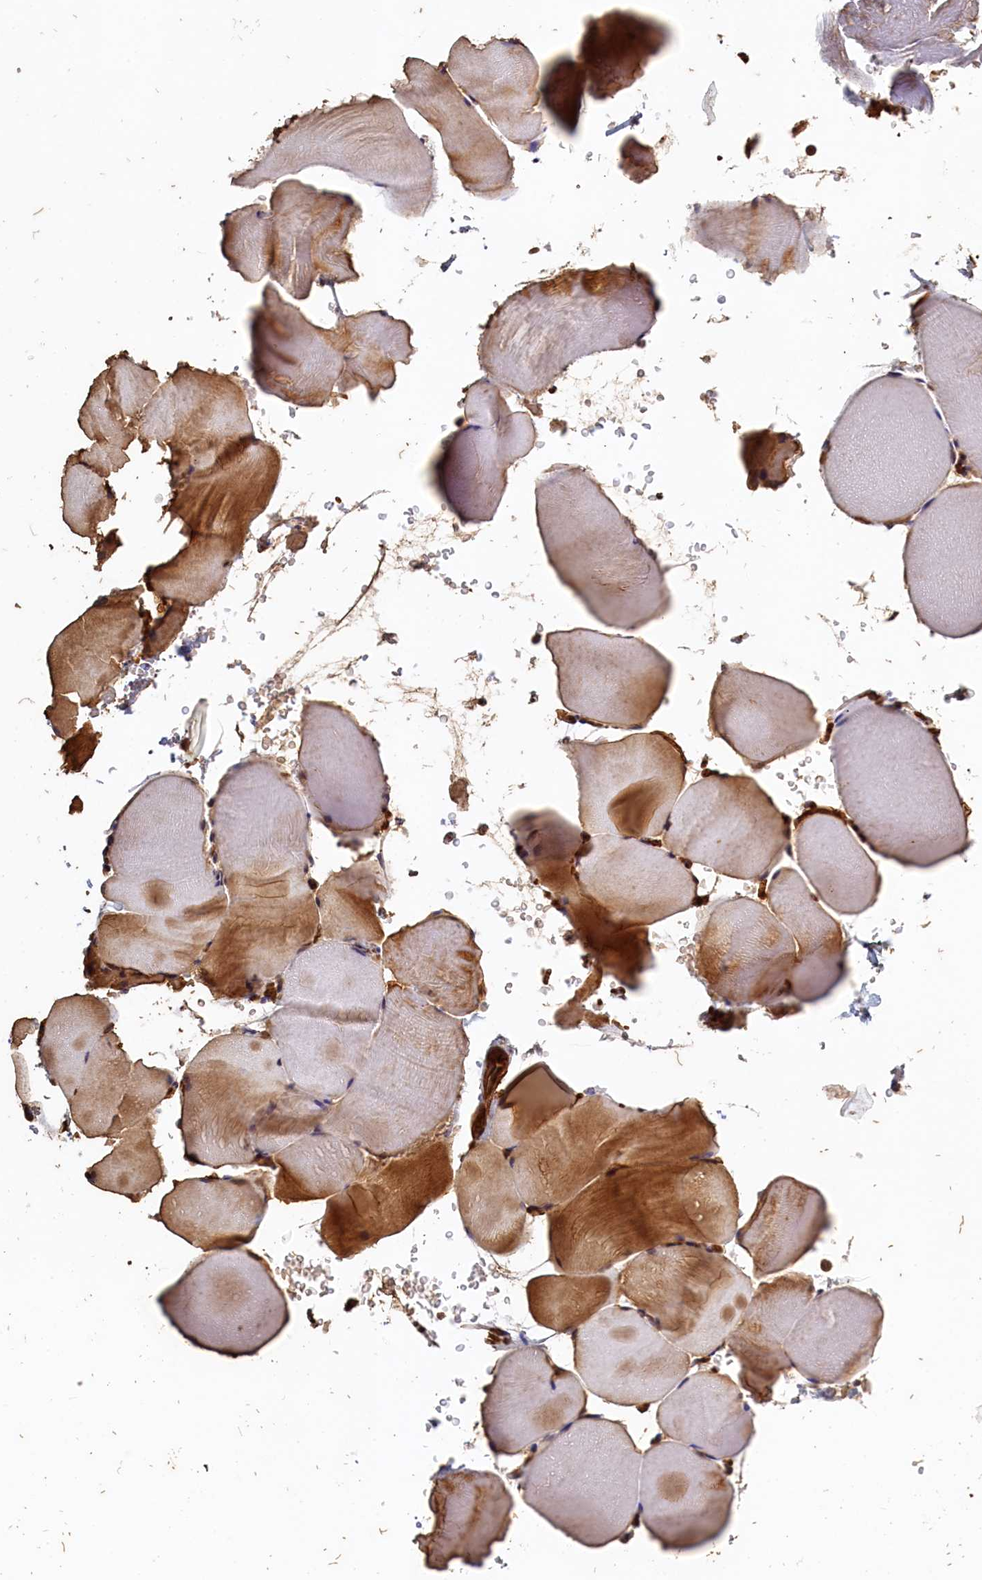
{"staining": {"intensity": "moderate", "quantity": ">75%", "location": "cytoplasmic/membranous"}, "tissue": "skeletal muscle", "cell_type": "Myocytes", "image_type": "normal", "snomed": [{"axis": "morphology", "description": "Normal tissue, NOS"}, {"axis": "topography", "description": "Skeletal muscle"}, {"axis": "topography", "description": "Parathyroid gland"}], "caption": "Benign skeletal muscle was stained to show a protein in brown. There is medium levels of moderate cytoplasmic/membranous expression in approximately >75% of myocytes. The staining was performed using DAB to visualize the protein expression in brown, while the nuclei were stained in blue with hematoxylin (Magnification: 20x).", "gene": "SNX33", "patient": {"sex": "female", "age": 37}}